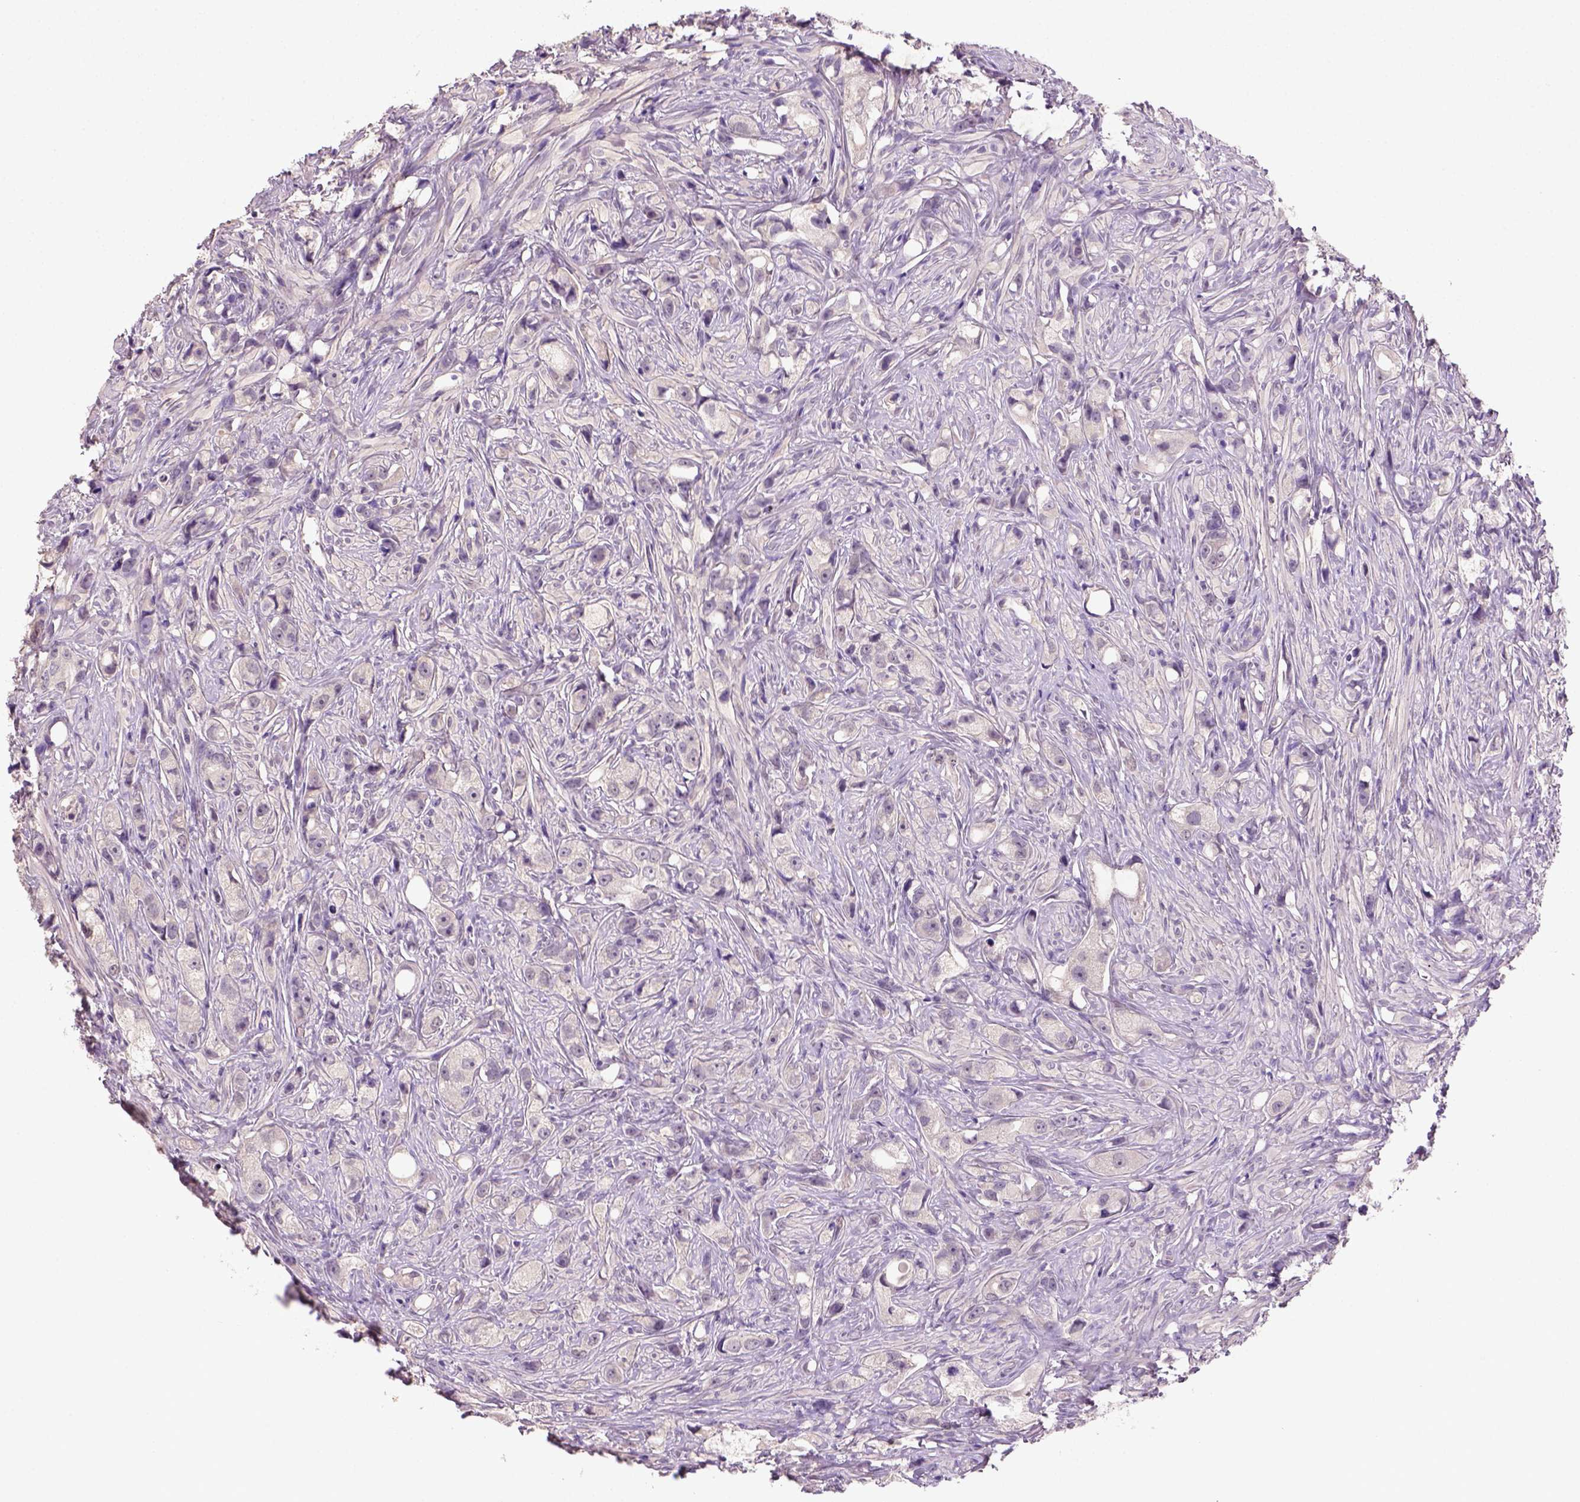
{"staining": {"intensity": "negative", "quantity": "none", "location": "none"}, "tissue": "prostate cancer", "cell_type": "Tumor cells", "image_type": "cancer", "snomed": [{"axis": "morphology", "description": "Adenocarcinoma, High grade"}, {"axis": "topography", "description": "Prostate"}], "caption": "Histopathology image shows no protein positivity in tumor cells of prostate cancer tissue.", "gene": "NLGN2", "patient": {"sex": "male", "age": 75}}